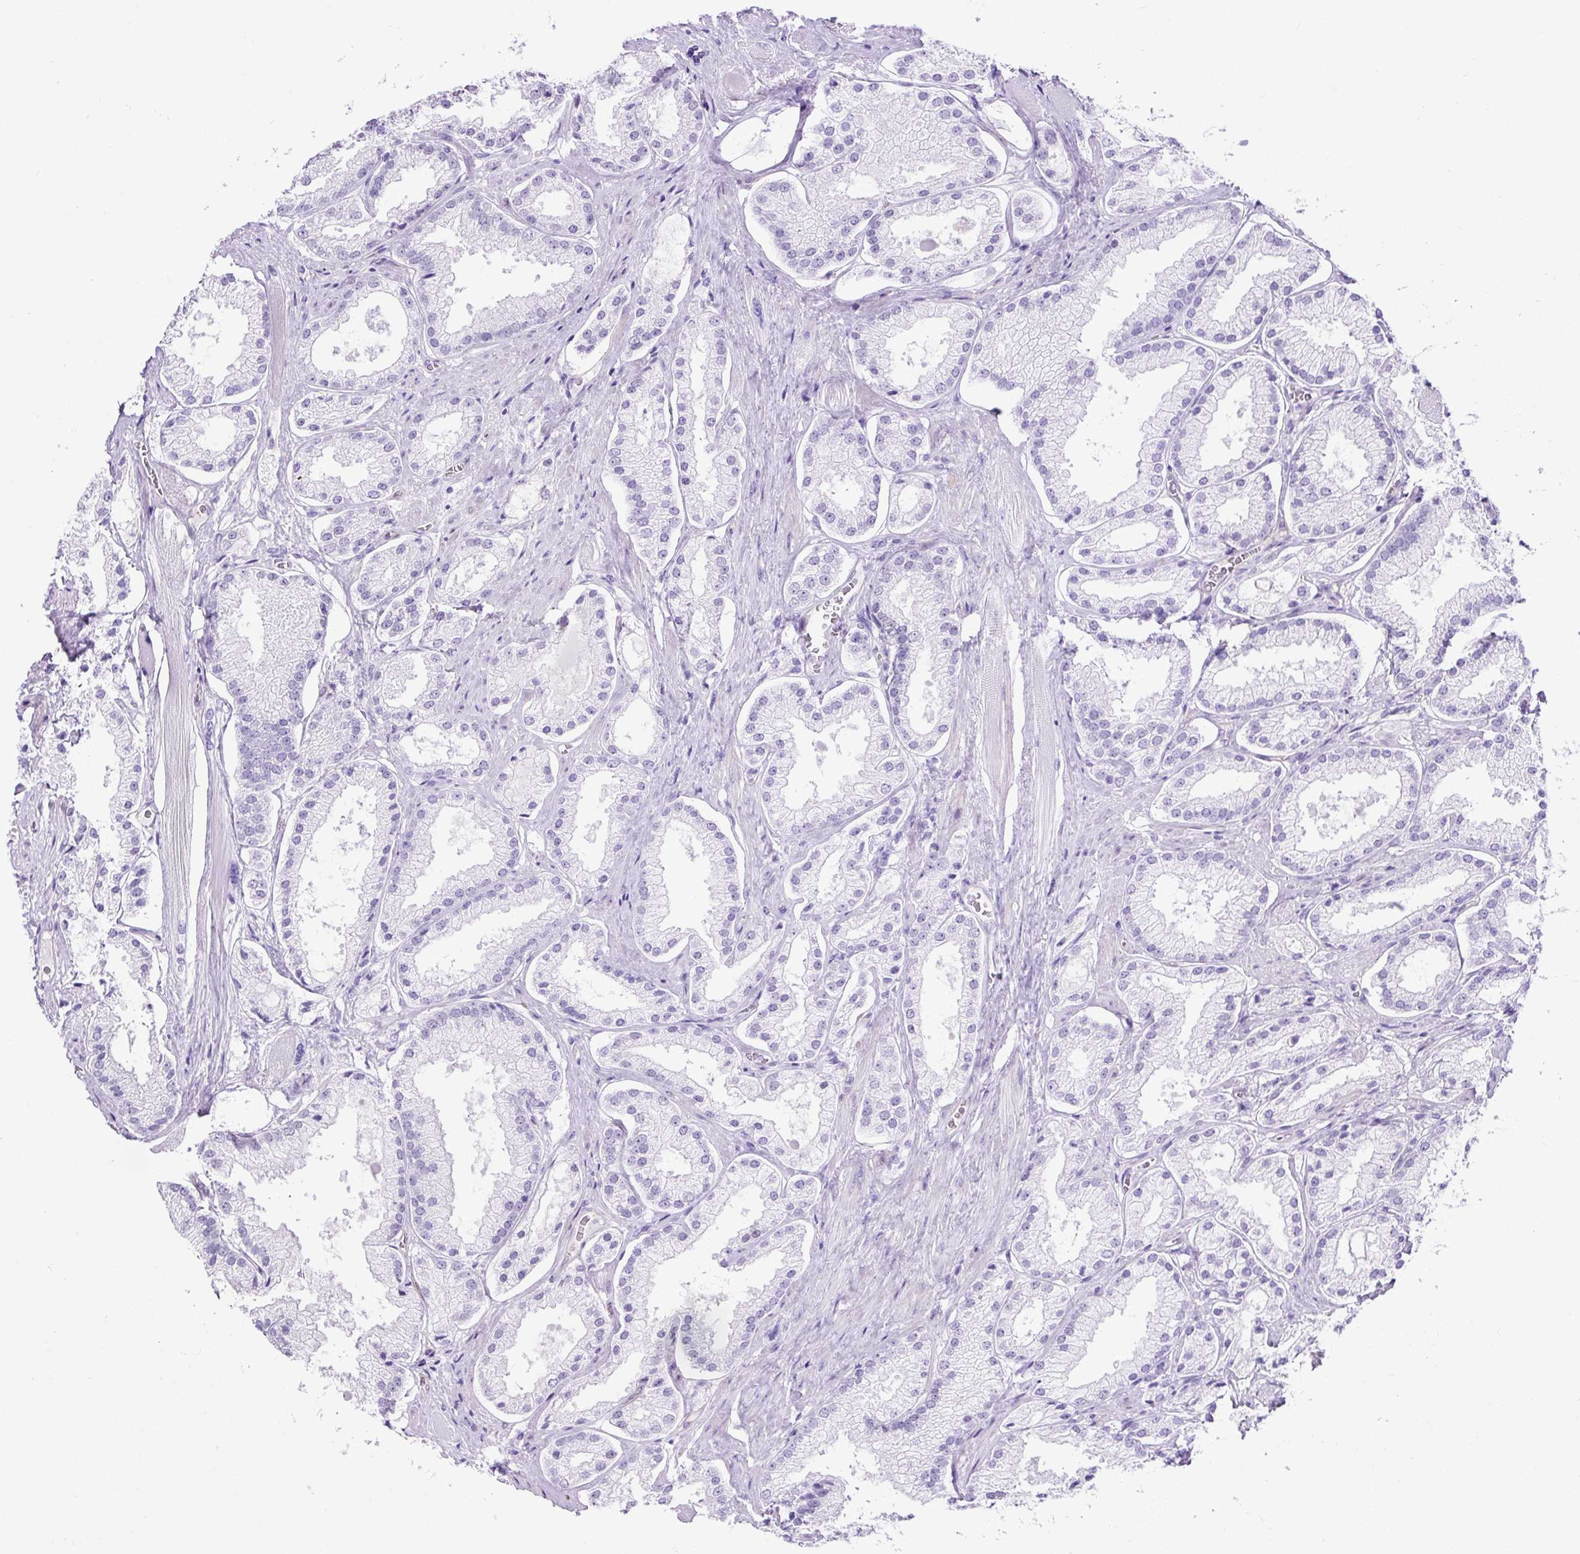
{"staining": {"intensity": "negative", "quantity": "none", "location": "none"}, "tissue": "prostate cancer", "cell_type": "Tumor cells", "image_type": "cancer", "snomed": [{"axis": "morphology", "description": "Adenocarcinoma, High grade"}, {"axis": "topography", "description": "Prostate"}], "caption": "Tumor cells are negative for protein expression in human prostate cancer (adenocarcinoma (high-grade)).", "gene": "KRT12", "patient": {"sex": "male", "age": 68}}